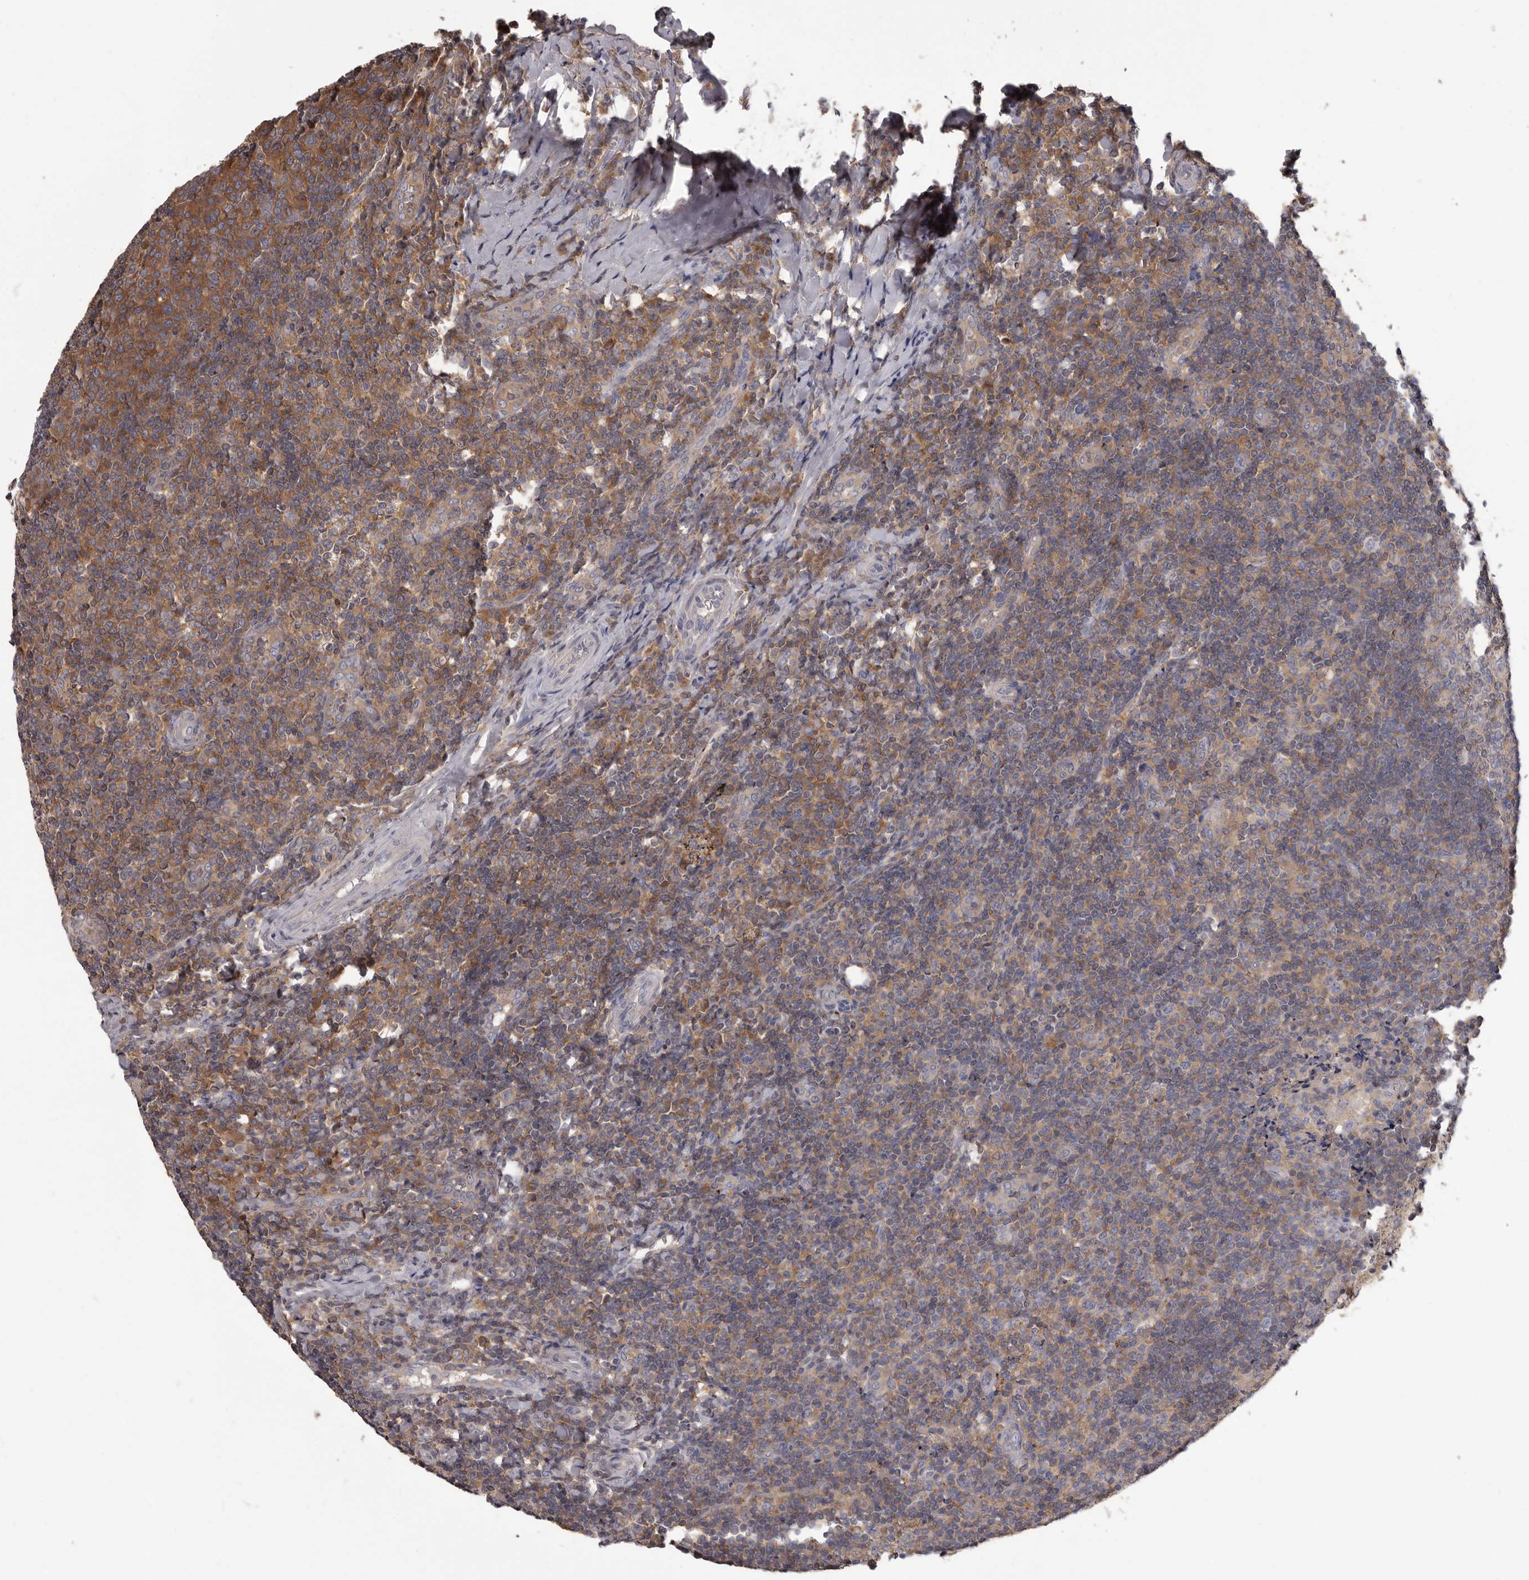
{"staining": {"intensity": "weak", "quantity": "25%-75%", "location": "cytoplasmic/membranous"}, "tissue": "tonsil", "cell_type": "Germinal center cells", "image_type": "normal", "snomed": [{"axis": "morphology", "description": "Normal tissue, NOS"}, {"axis": "topography", "description": "Tonsil"}], "caption": "Immunohistochemical staining of normal tonsil demonstrates 25%-75% levels of weak cytoplasmic/membranous protein expression in about 25%-75% of germinal center cells.", "gene": "APEH", "patient": {"sex": "female", "age": 19}}